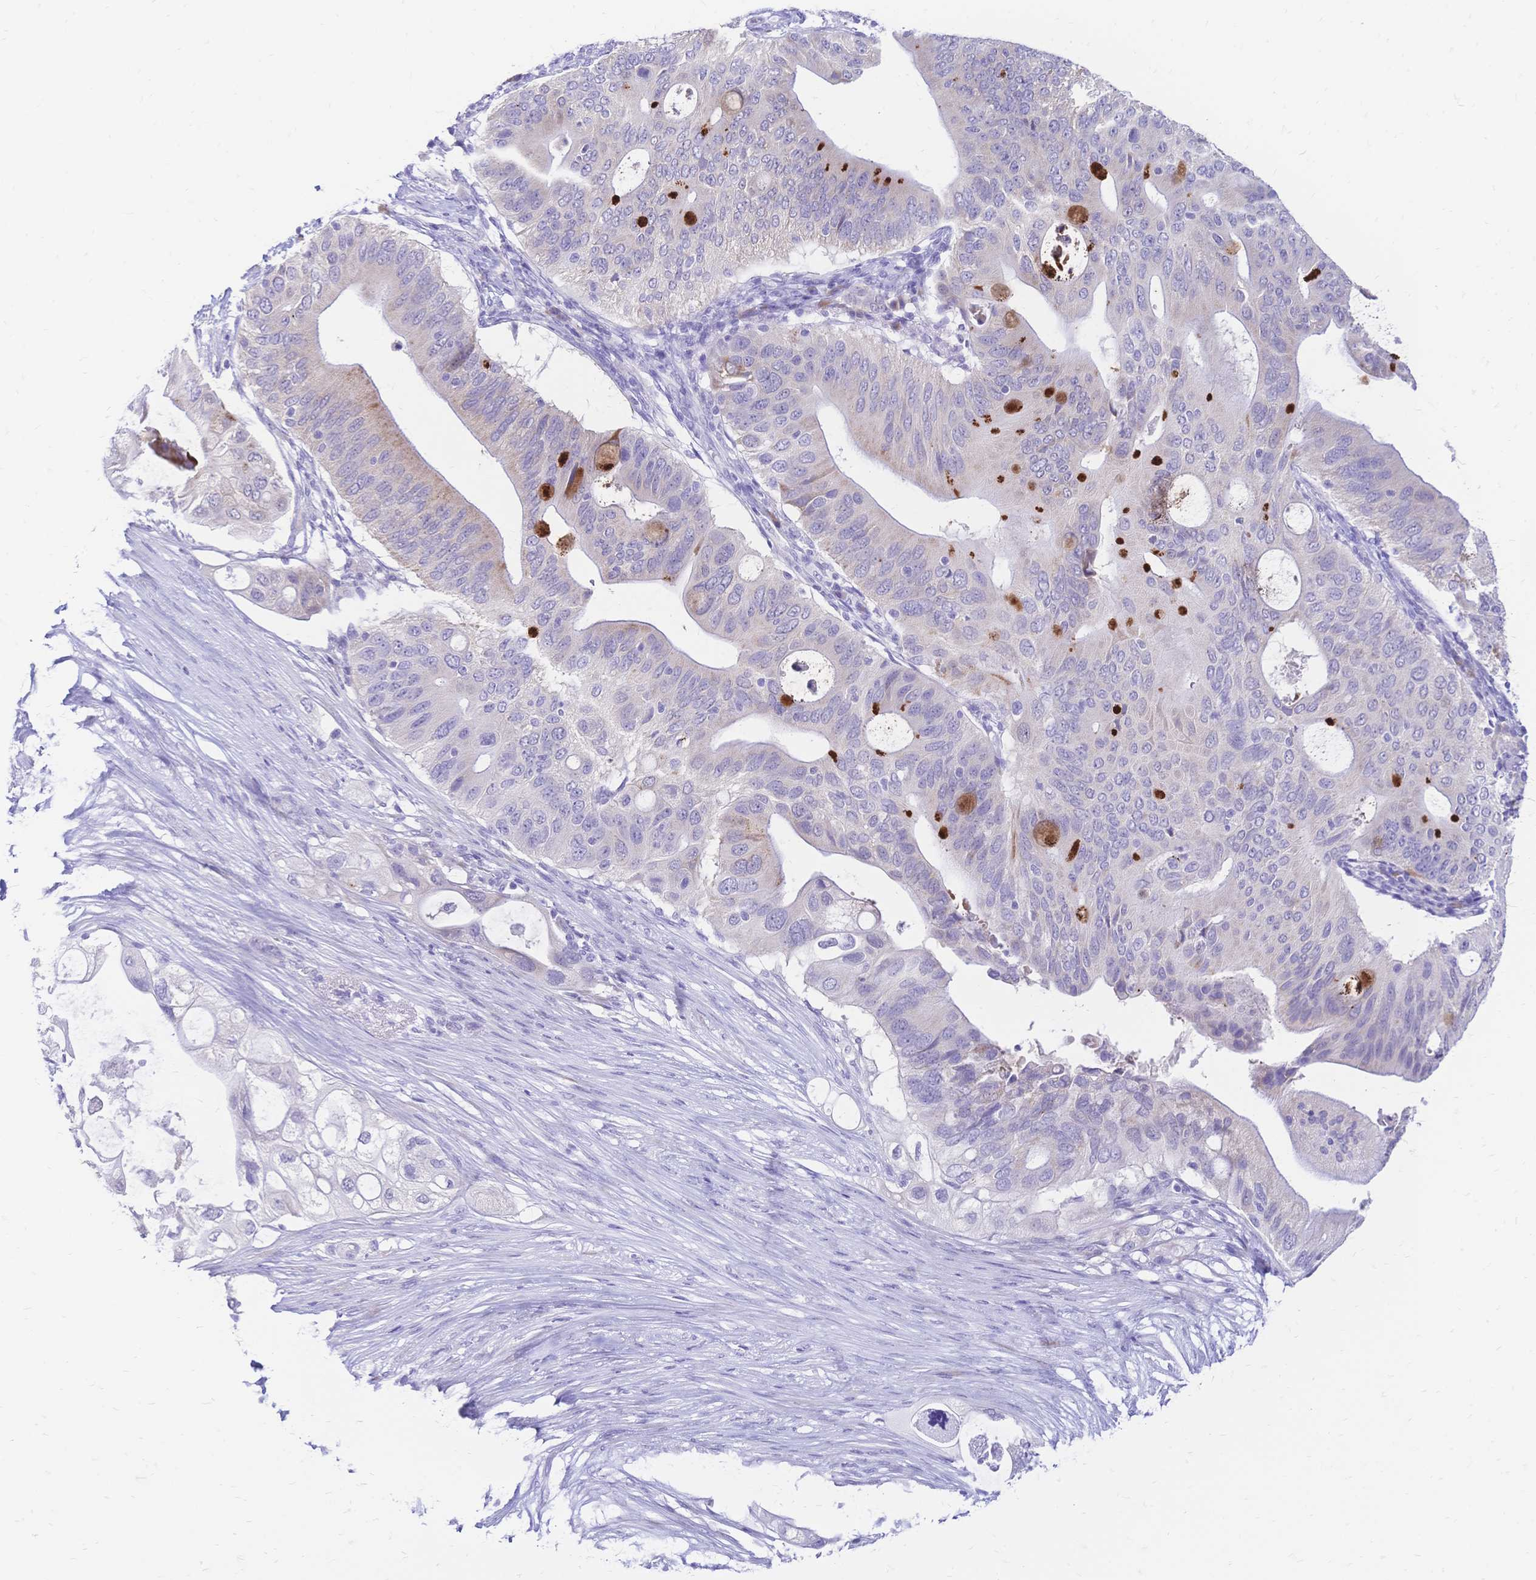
{"staining": {"intensity": "strong", "quantity": "<25%", "location": "cytoplasmic/membranous"}, "tissue": "pancreatic cancer", "cell_type": "Tumor cells", "image_type": "cancer", "snomed": [{"axis": "morphology", "description": "Adenocarcinoma, NOS"}, {"axis": "topography", "description": "Pancreas"}], "caption": "This is an image of immunohistochemistry staining of adenocarcinoma (pancreatic), which shows strong positivity in the cytoplasmic/membranous of tumor cells.", "gene": "GRB7", "patient": {"sex": "female", "age": 72}}